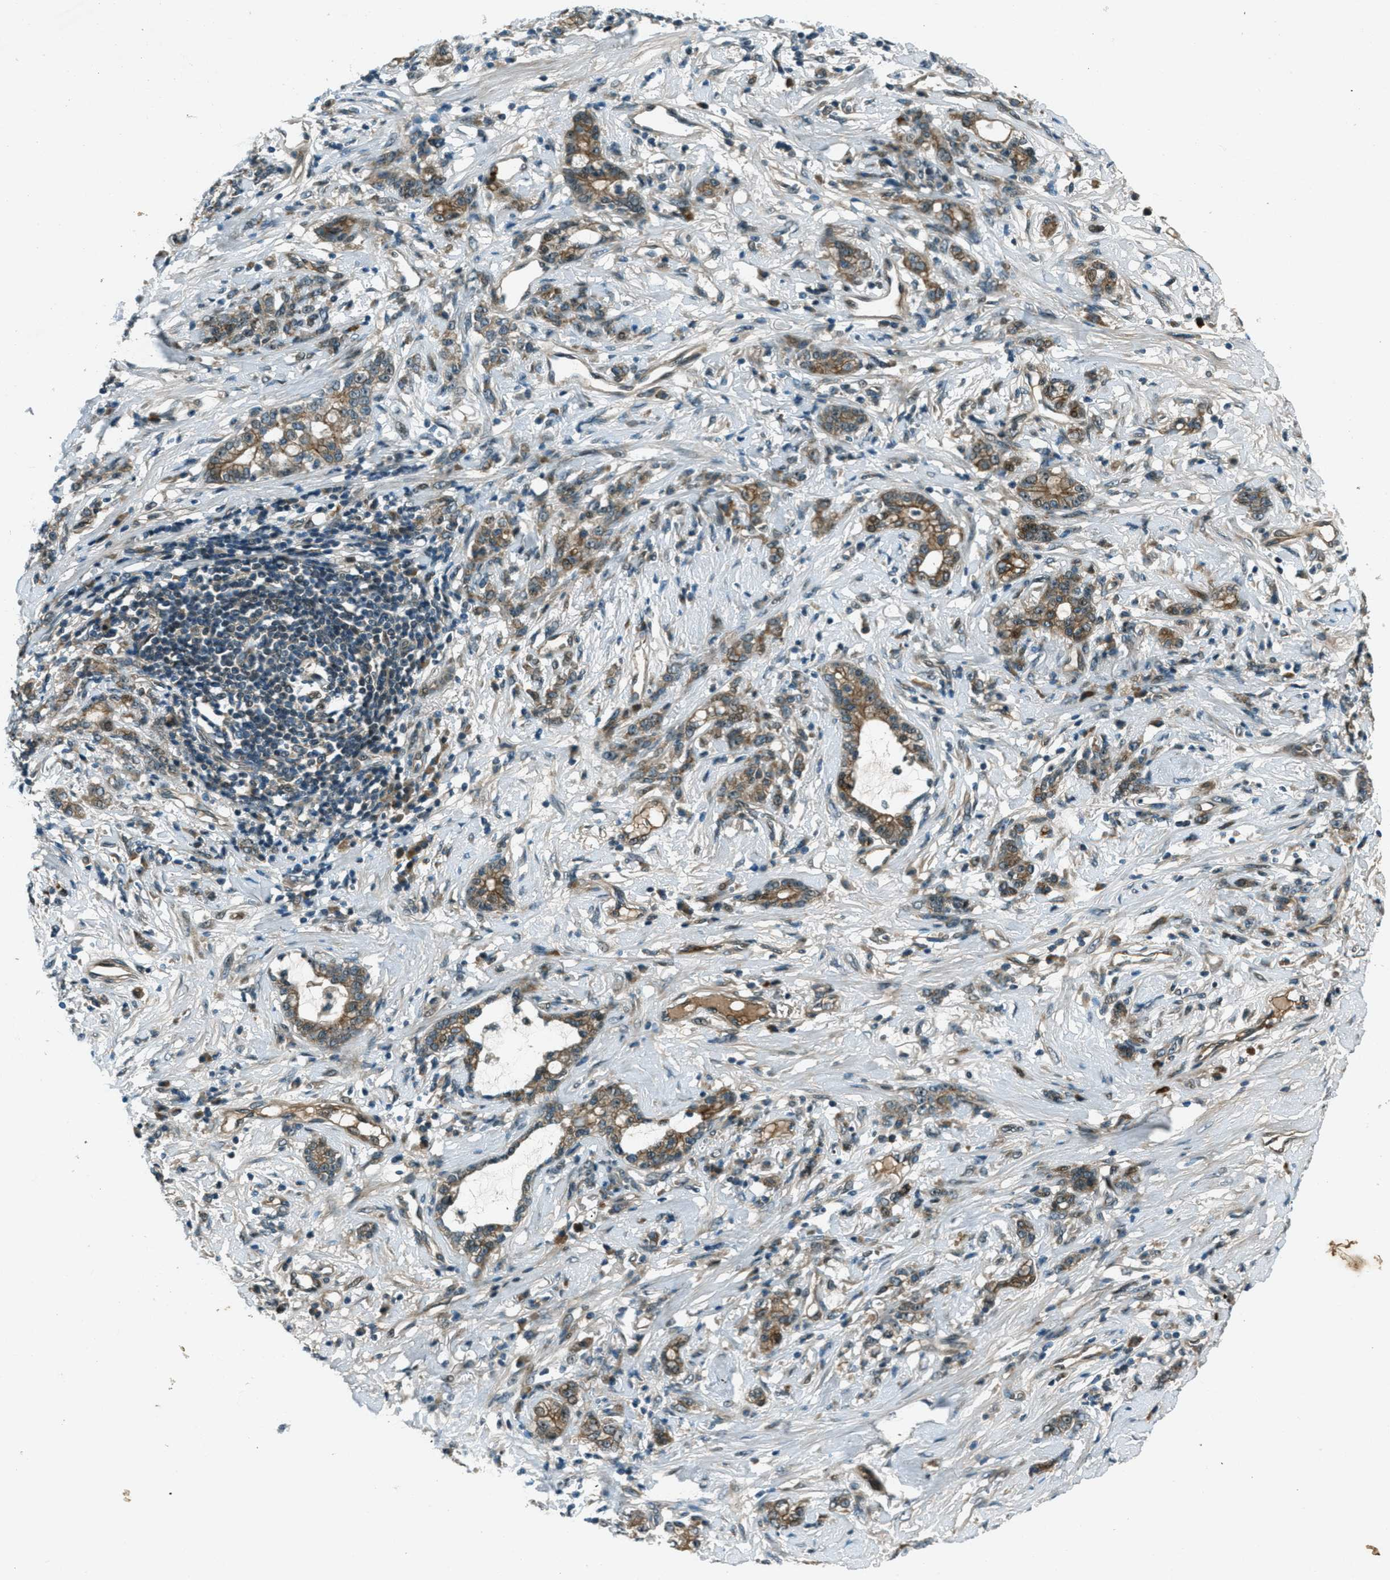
{"staining": {"intensity": "moderate", "quantity": "25%-75%", "location": "cytoplasmic/membranous"}, "tissue": "stomach cancer", "cell_type": "Tumor cells", "image_type": "cancer", "snomed": [{"axis": "morphology", "description": "Adenocarcinoma, NOS"}, {"axis": "topography", "description": "Stomach, lower"}], "caption": "Human stomach adenocarcinoma stained for a protein (brown) exhibits moderate cytoplasmic/membranous positive staining in about 25%-75% of tumor cells.", "gene": "STK11", "patient": {"sex": "male", "age": 88}}